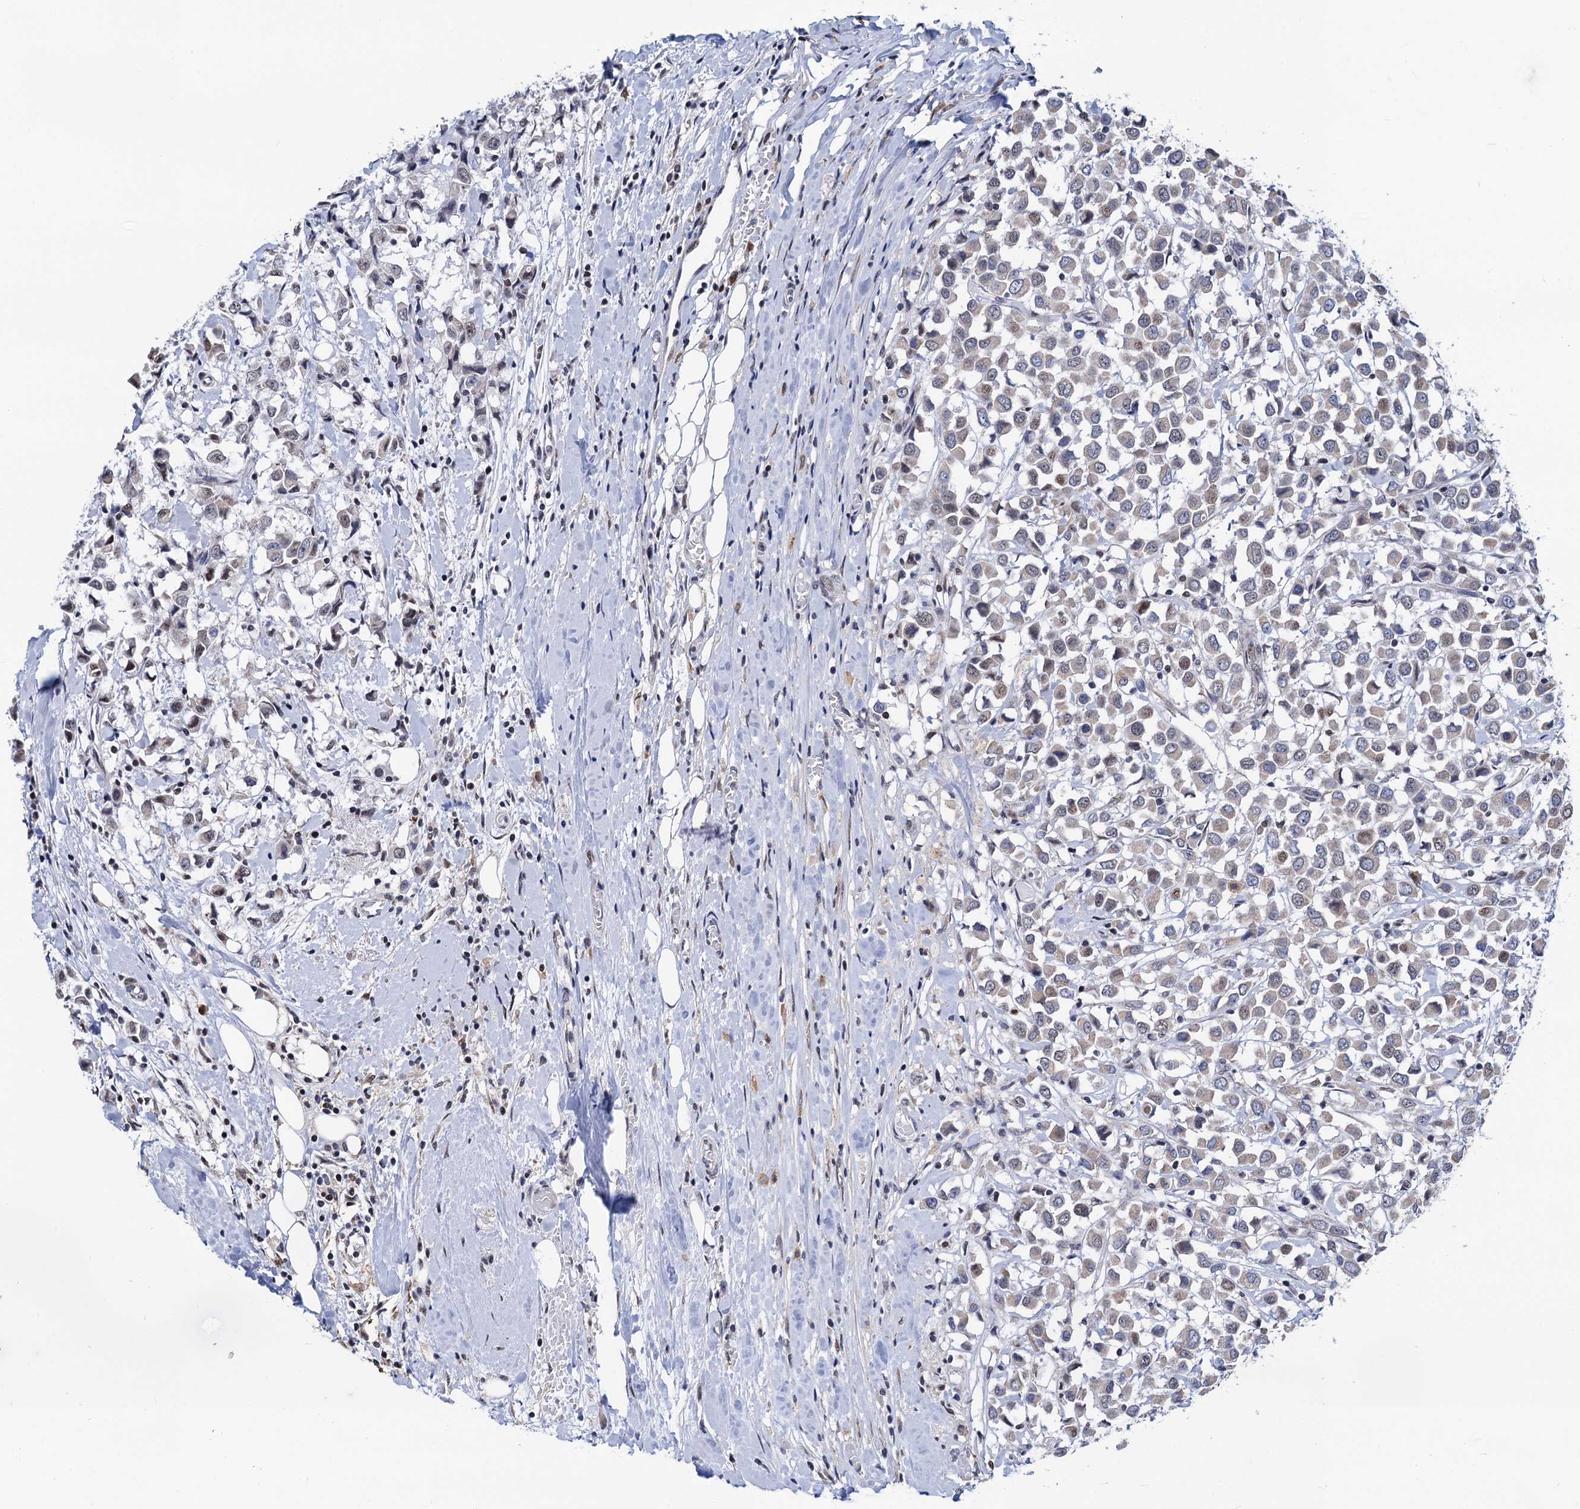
{"staining": {"intensity": "weak", "quantity": "<25%", "location": "nuclear"}, "tissue": "breast cancer", "cell_type": "Tumor cells", "image_type": "cancer", "snomed": [{"axis": "morphology", "description": "Duct carcinoma"}, {"axis": "topography", "description": "Breast"}], "caption": "IHC image of human breast infiltrating ductal carcinoma stained for a protein (brown), which displays no expression in tumor cells. The staining is performed using DAB (3,3'-diaminobenzidine) brown chromogen with nuclei counter-stained in using hematoxylin.", "gene": "FAM222A", "patient": {"sex": "female", "age": 61}}